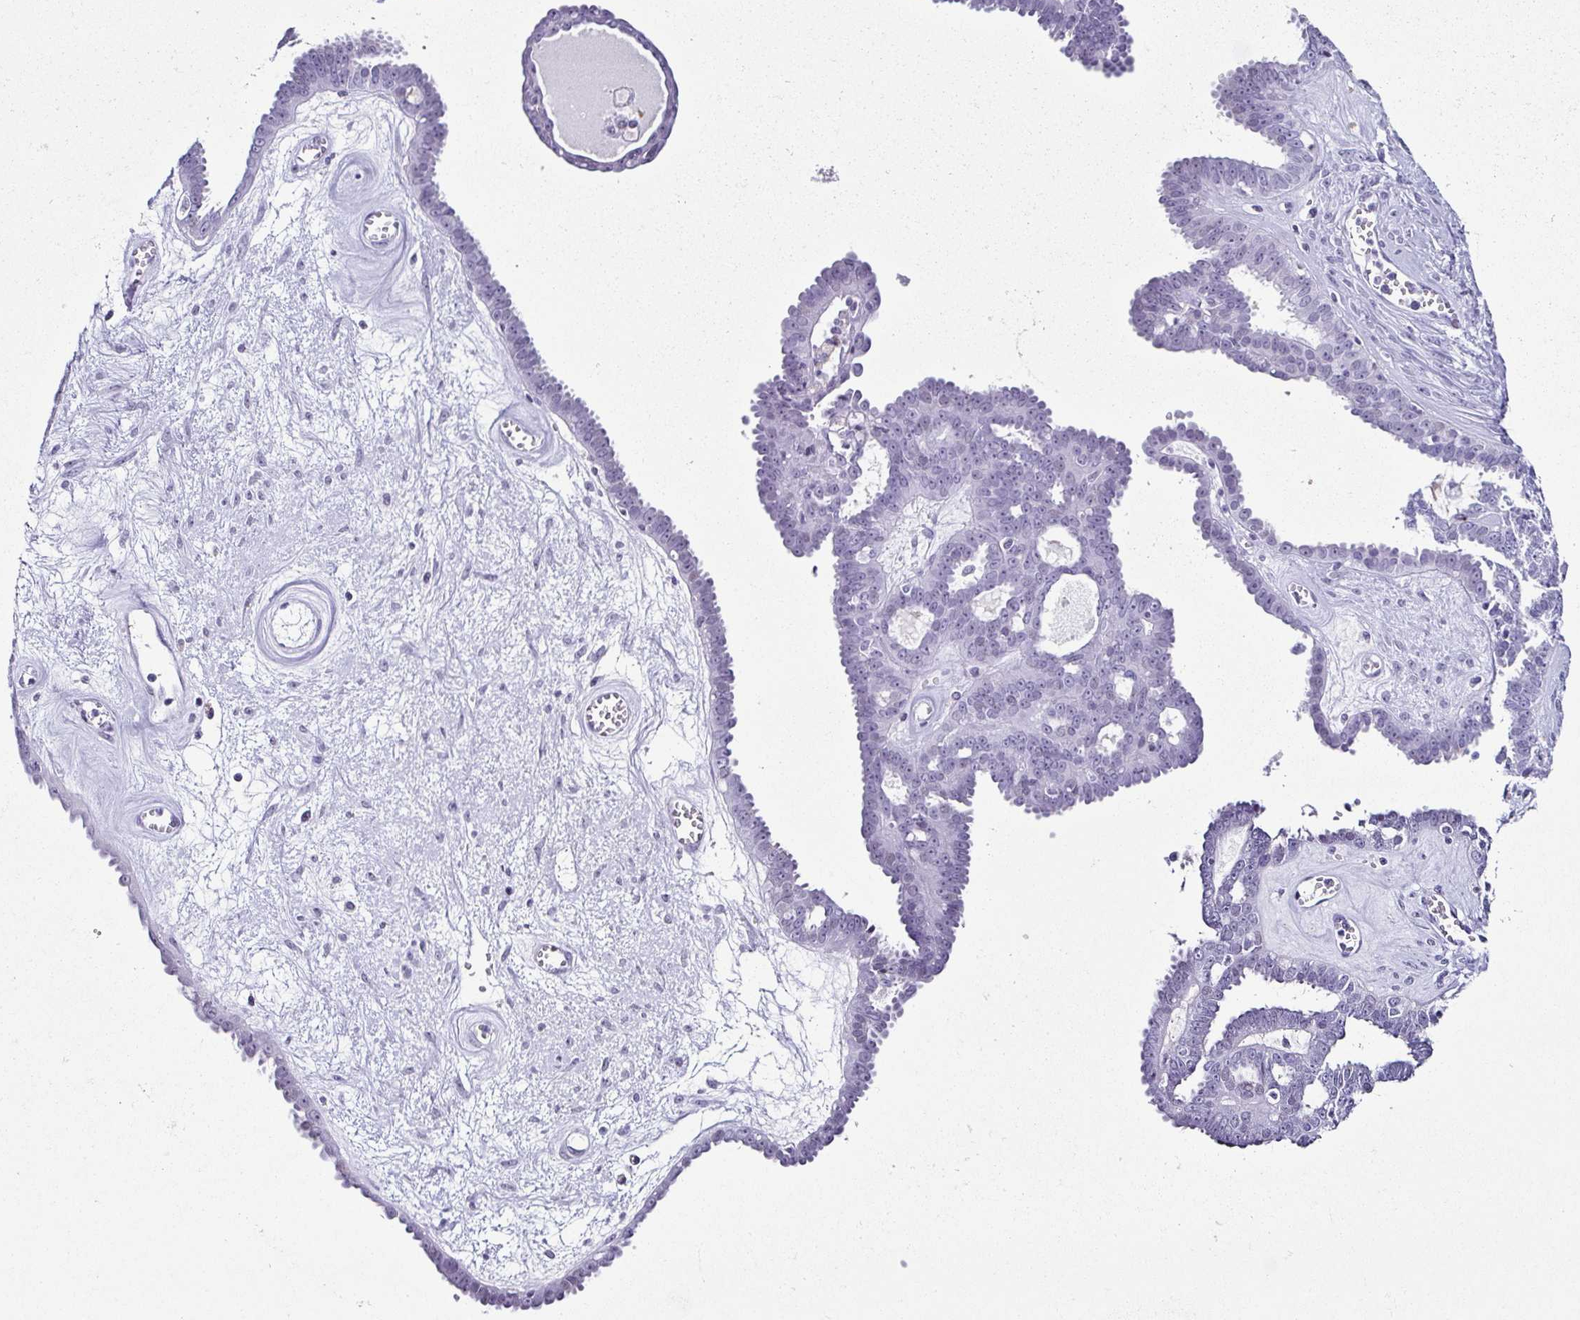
{"staining": {"intensity": "negative", "quantity": "none", "location": "none"}, "tissue": "ovarian cancer", "cell_type": "Tumor cells", "image_type": "cancer", "snomed": [{"axis": "morphology", "description": "Cystadenocarcinoma, serous, NOS"}, {"axis": "topography", "description": "Ovary"}], "caption": "This photomicrograph is of ovarian cancer stained with immunohistochemistry to label a protein in brown with the nuclei are counter-stained blue. There is no staining in tumor cells.", "gene": "ESX1", "patient": {"sex": "female", "age": 71}}